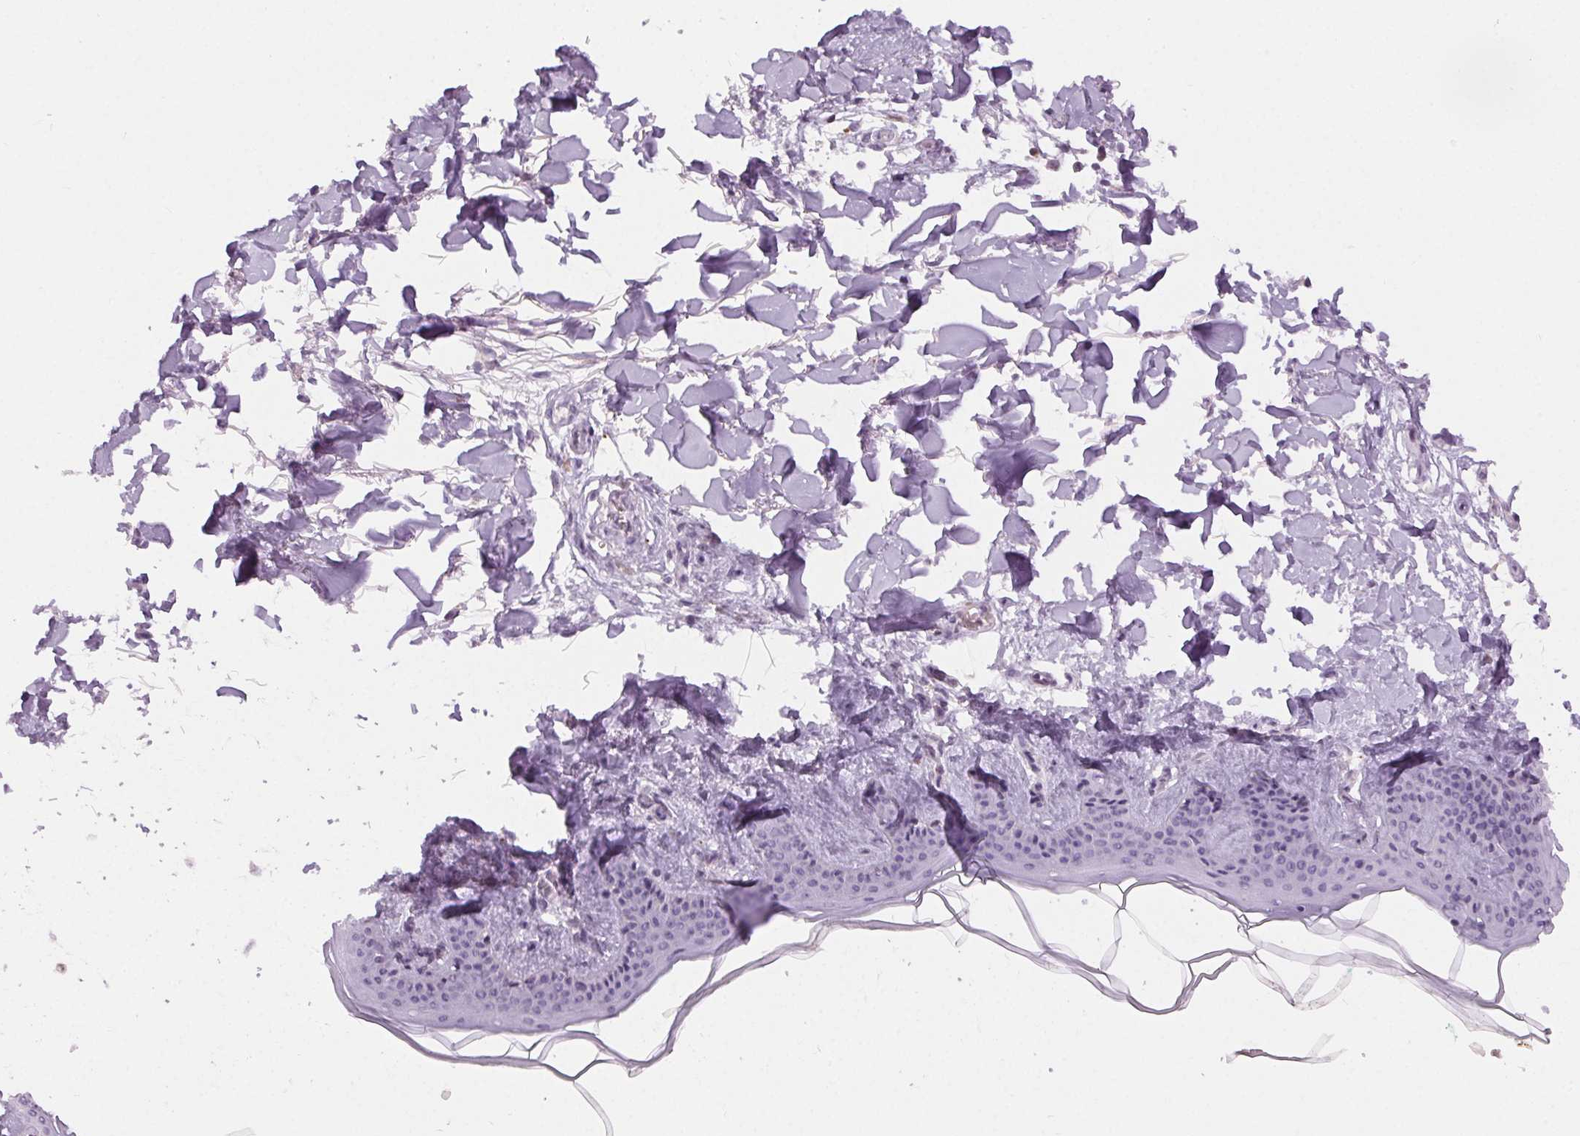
{"staining": {"intensity": "negative", "quantity": "none", "location": "none"}, "tissue": "skin", "cell_type": "Fibroblasts", "image_type": "normal", "snomed": [{"axis": "morphology", "description": "Normal tissue, NOS"}, {"axis": "topography", "description": "Skin"}], "caption": "Immunohistochemistry (IHC) photomicrograph of normal human skin stained for a protein (brown), which displays no positivity in fibroblasts.", "gene": "SLC6A19", "patient": {"sex": "female", "age": 34}}